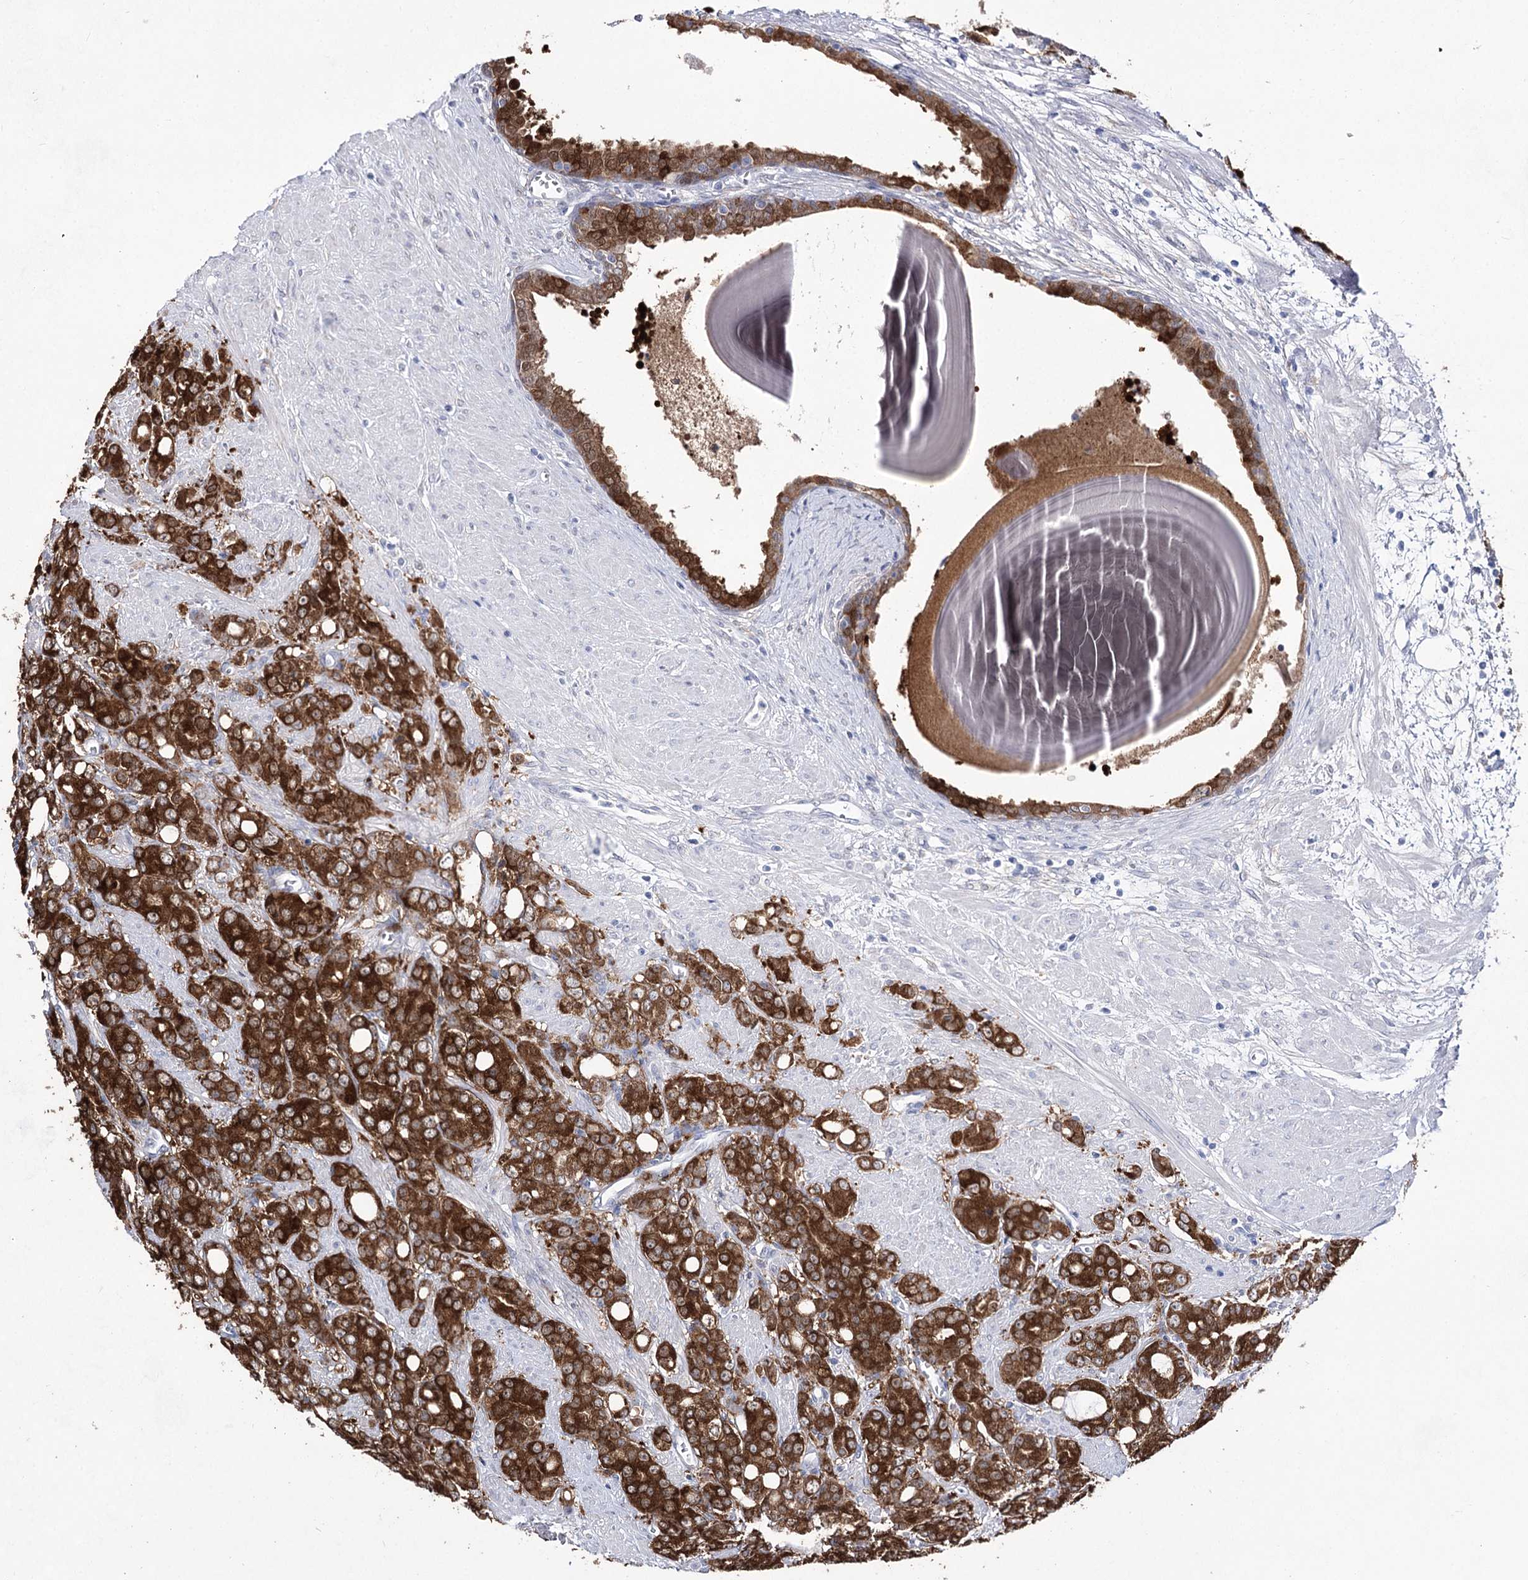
{"staining": {"intensity": "strong", "quantity": ">75%", "location": "cytoplasmic/membranous"}, "tissue": "prostate cancer", "cell_type": "Tumor cells", "image_type": "cancer", "snomed": [{"axis": "morphology", "description": "Adenocarcinoma, High grade"}, {"axis": "topography", "description": "Prostate"}], "caption": "There is high levels of strong cytoplasmic/membranous expression in tumor cells of adenocarcinoma (high-grade) (prostate), as demonstrated by immunohistochemical staining (brown color).", "gene": "UGDH", "patient": {"sex": "male", "age": 62}}